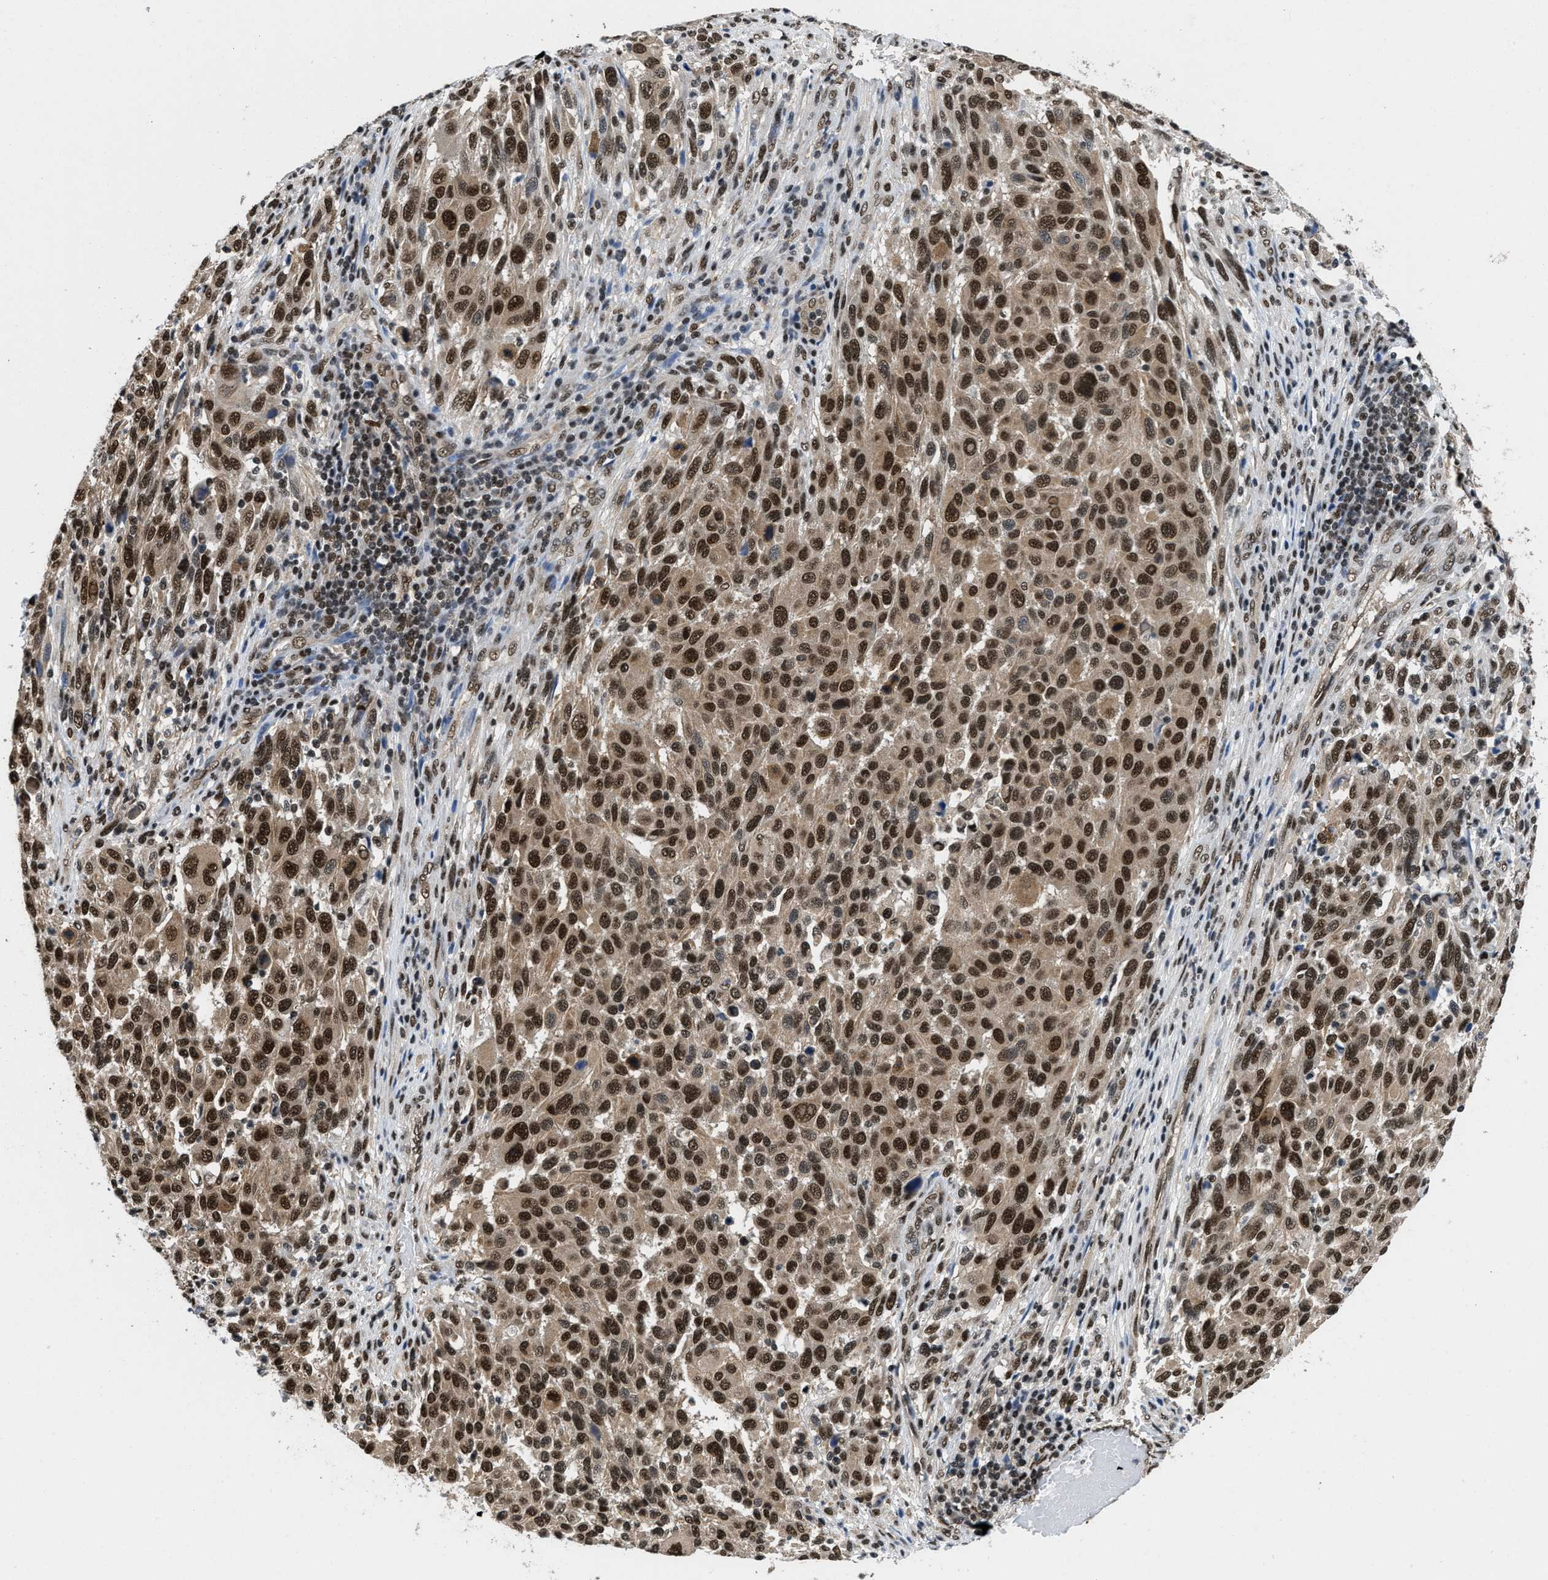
{"staining": {"intensity": "strong", "quantity": ">75%", "location": "nuclear"}, "tissue": "melanoma", "cell_type": "Tumor cells", "image_type": "cancer", "snomed": [{"axis": "morphology", "description": "Malignant melanoma, Metastatic site"}, {"axis": "topography", "description": "Lymph node"}], "caption": "Immunohistochemical staining of human malignant melanoma (metastatic site) demonstrates high levels of strong nuclear staining in about >75% of tumor cells.", "gene": "SAFB", "patient": {"sex": "male", "age": 61}}